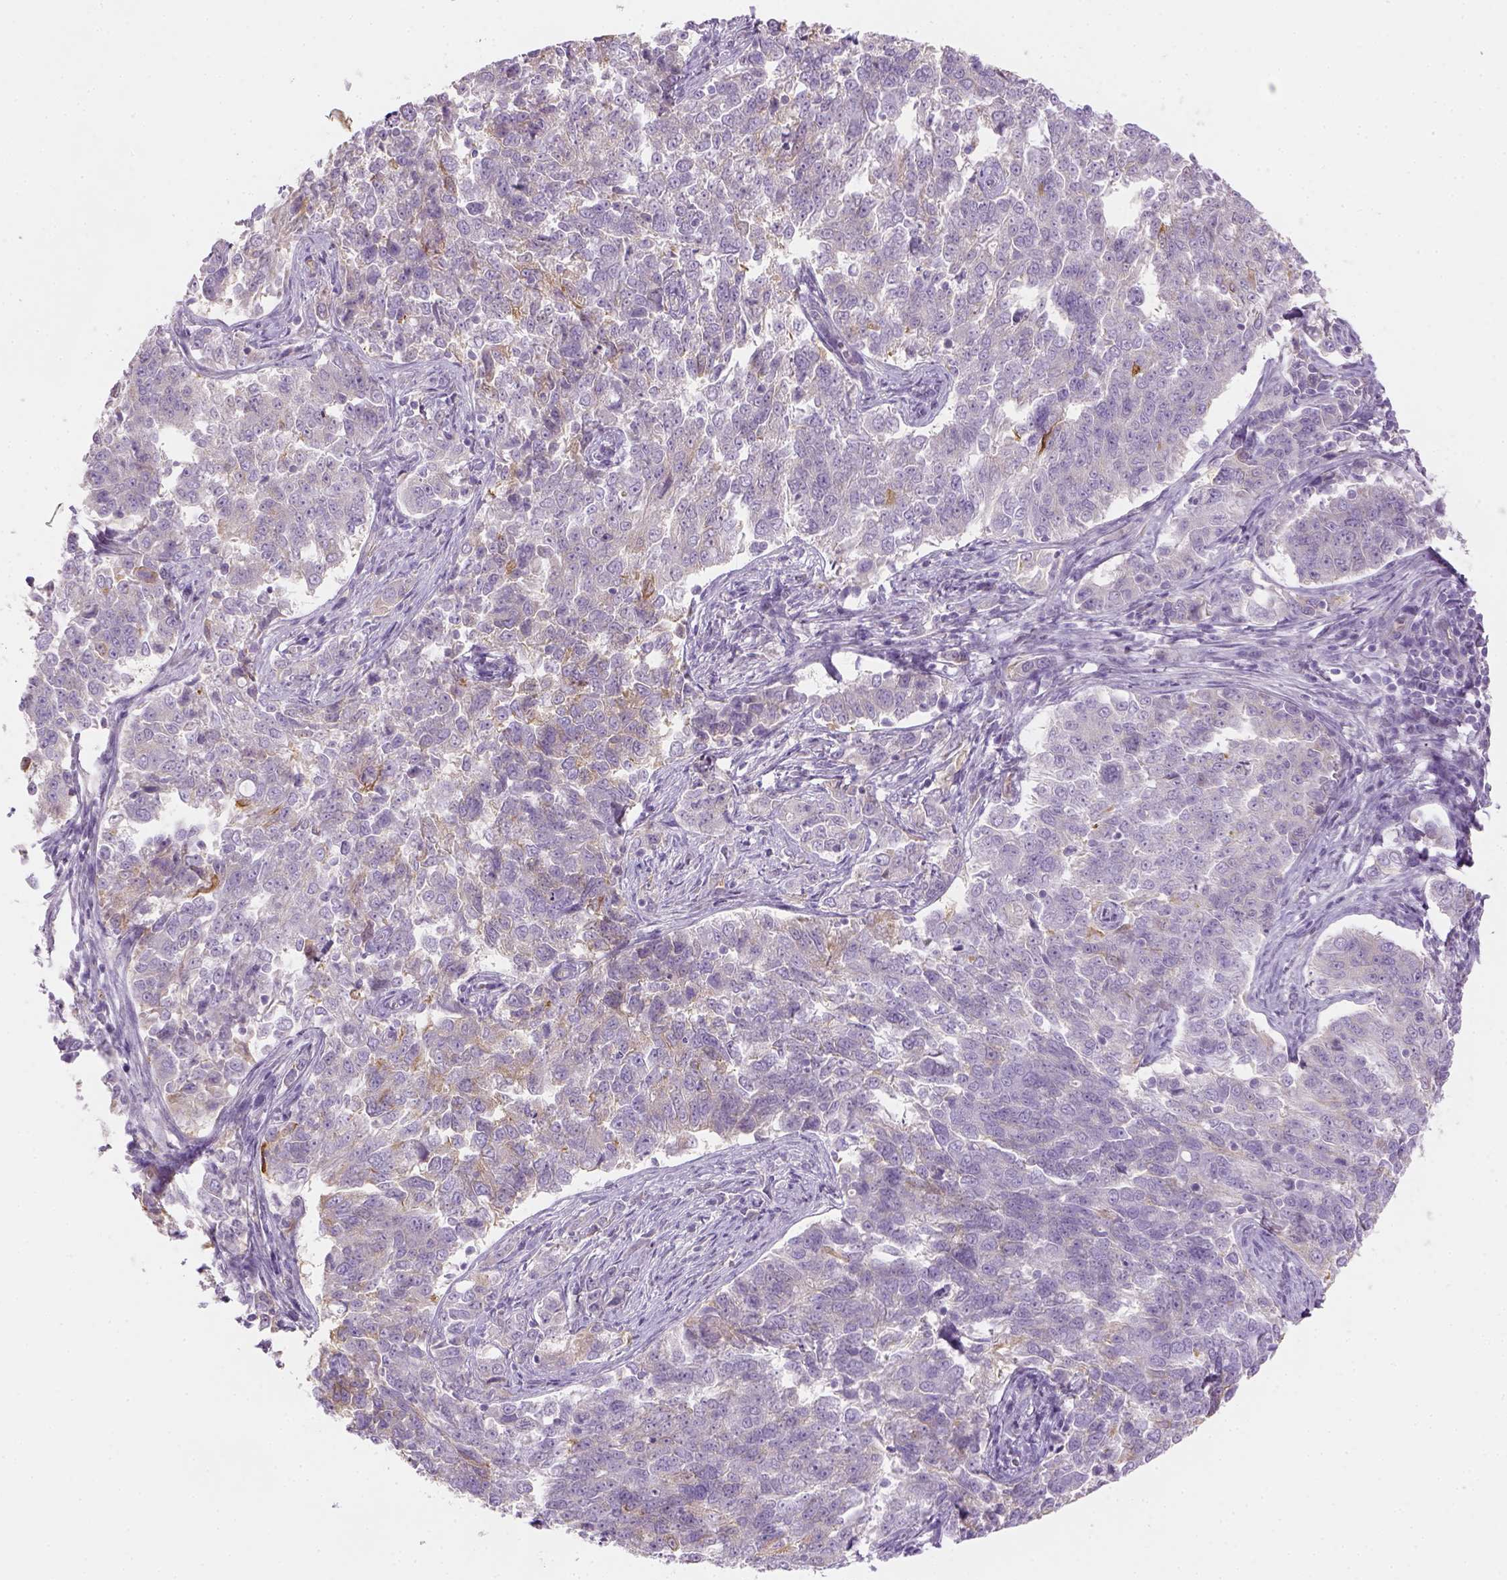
{"staining": {"intensity": "weak", "quantity": "<25%", "location": "cytoplasmic/membranous"}, "tissue": "endometrial cancer", "cell_type": "Tumor cells", "image_type": "cancer", "snomed": [{"axis": "morphology", "description": "Adenocarcinoma, NOS"}, {"axis": "topography", "description": "Endometrium"}], "caption": "Immunohistochemistry histopathology image of neoplastic tissue: endometrial adenocarcinoma stained with DAB demonstrates no significant protein positivity in tumor cells.", "gene": "CACNB1", "patient": {"sex": "female", "age": 43}}